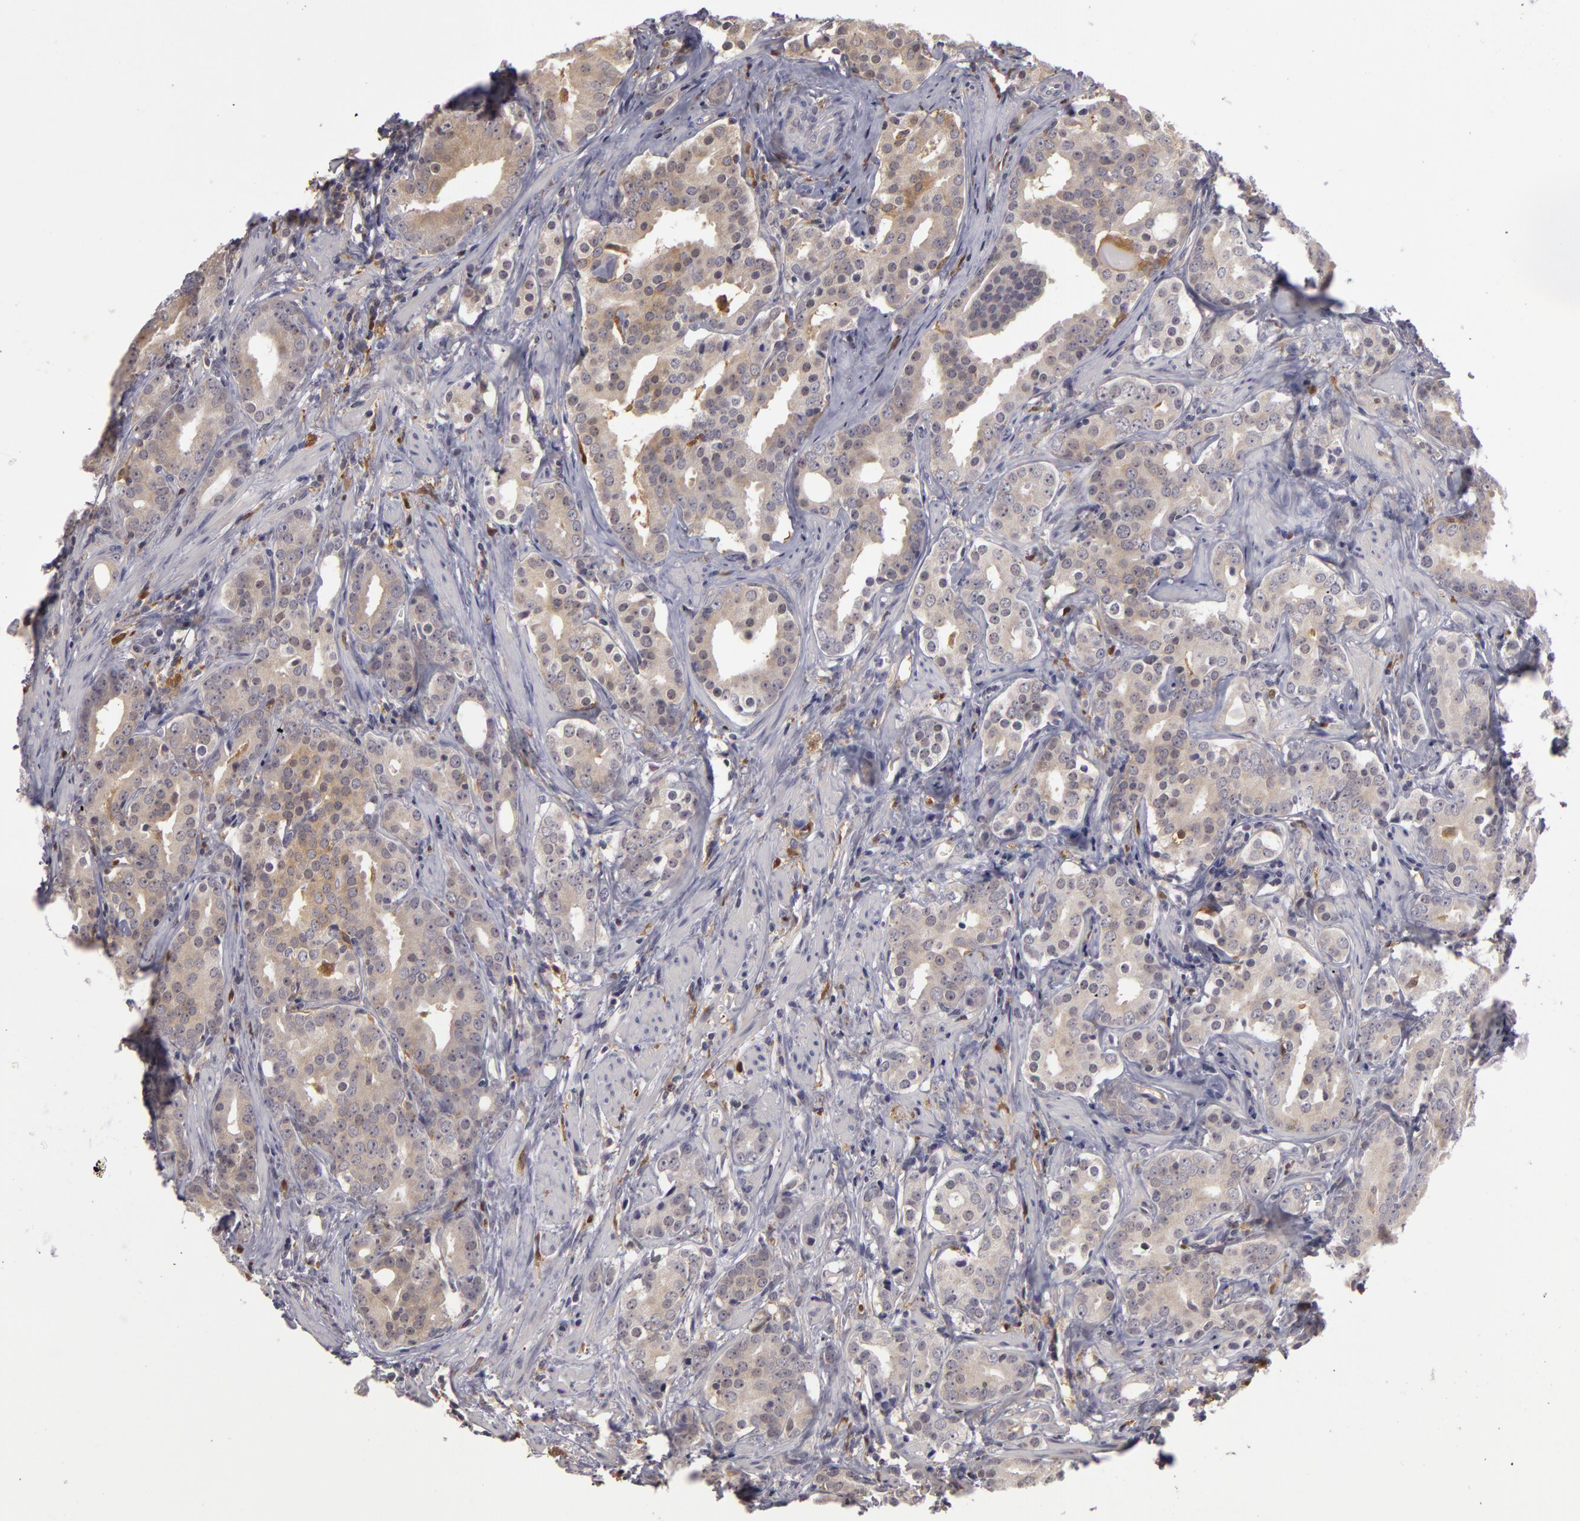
{"staining": {"intensity": "negative", "quantity": "none", "location": "none"}, "tissue": "prostate cancer", "cell_type": "Tumor cells", "image_type": "cancer", "snomed": [{"axis": "morphology", "description": "Adenocarcinoma, Low grade"}, {"axis": "topography", "description": "Prostate"}], "caption": "The histopathology image displays no significant positivity in tumor cells of prostate cancer (adenocarcinoma (low-grade)).", "gene": "GNPDA1", "patient": {"sex": "male", "age": 59}}